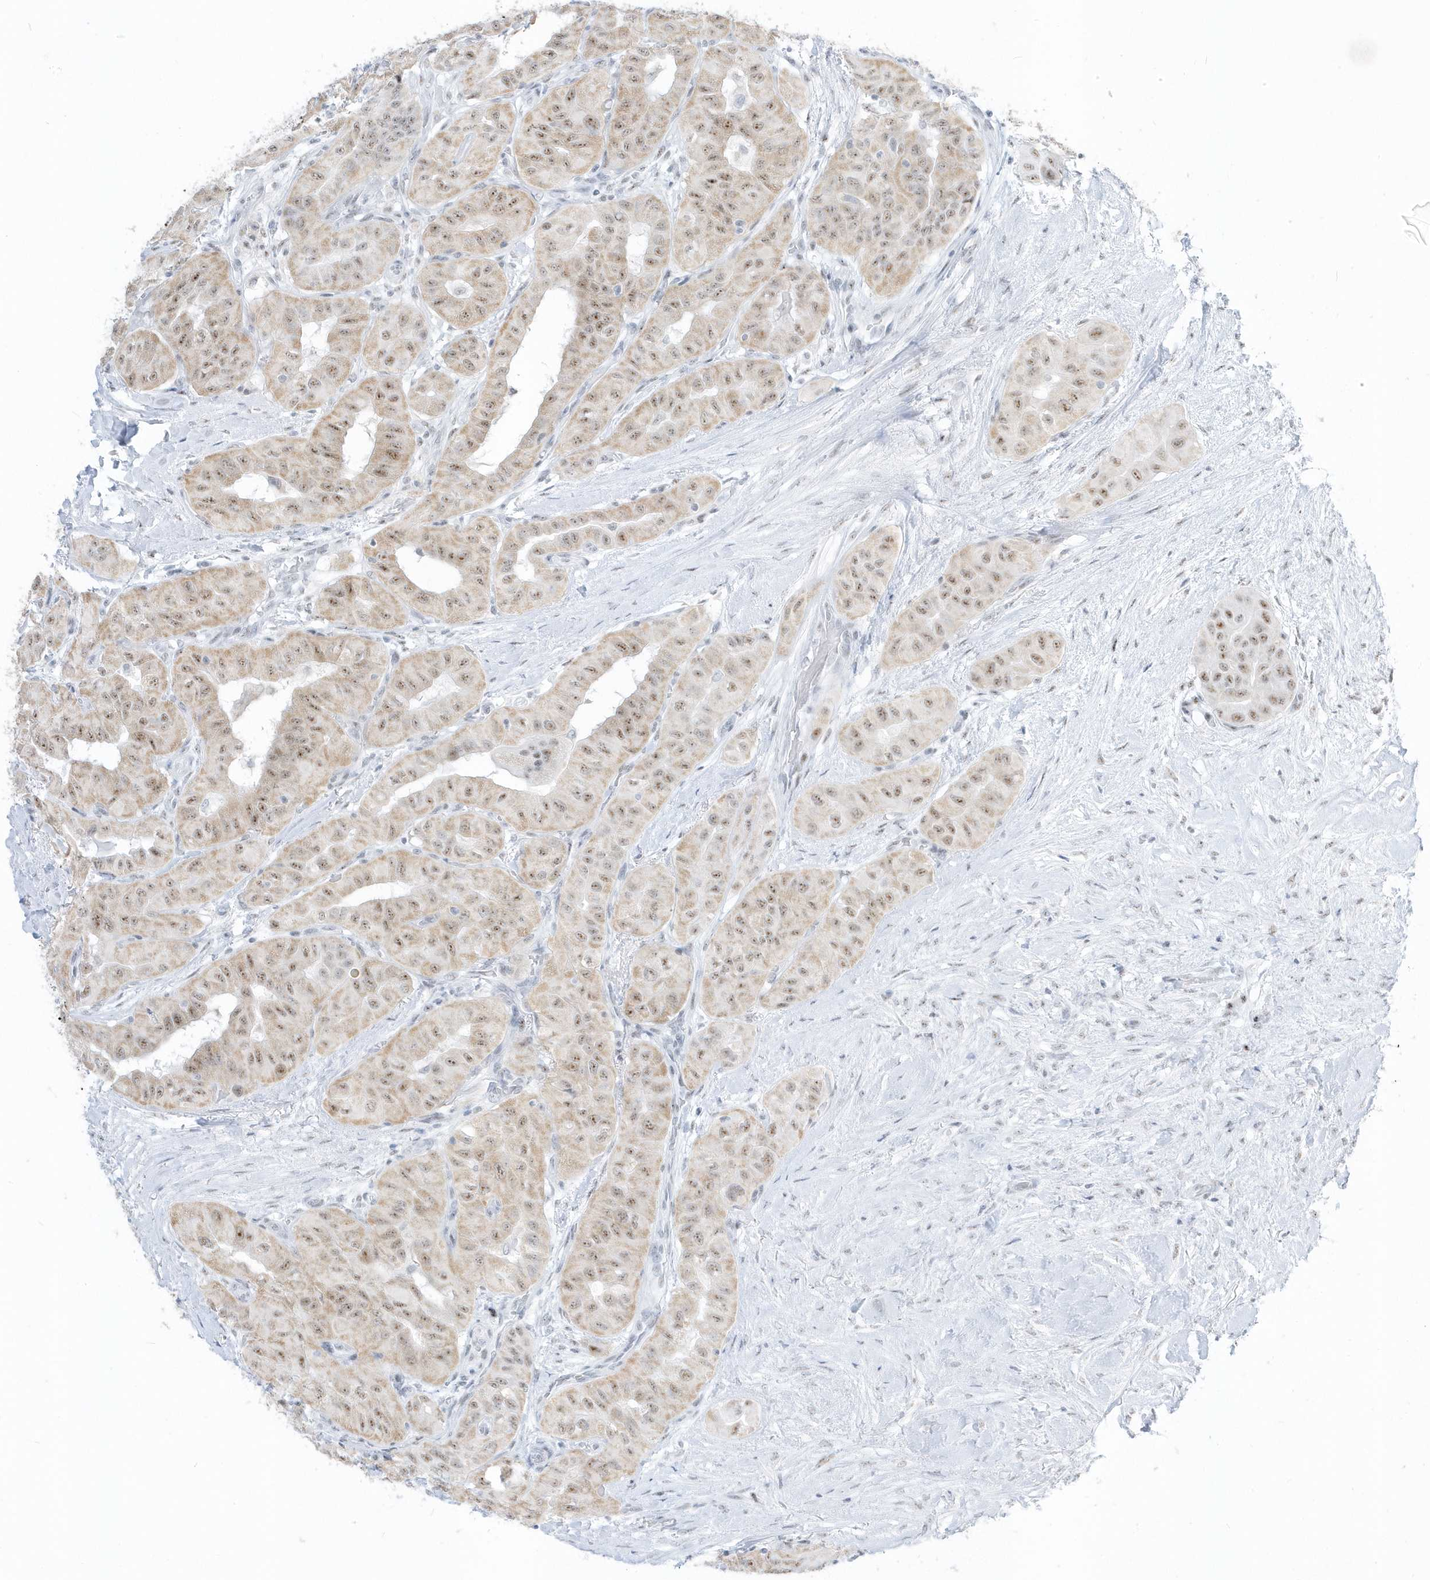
{"staining": {"intensity": "moderate", "quantity": ">75%", "location": "cytoplasmic/membranous,nuclear"}, "tissue": "thyroid cancer", "cell_type": "Tumor cells", "image_type": "cancer", "snomed": [{"axis": "morphology", "description": "Papillary adenocarcinoma, NOS"}, {"axis": "topography", "description": "Thyroid gland"}], "caption": "High-magnification brightfield microscopy of papillary adenocarcinoma (thyroid) stained with DAB (brown) and counterstained with hematoxylin (blue). tumor cells exhibit moderate cytoplasmic/membranous and nuclear positivity is seen in about>75% of cells. Immunohistochemistry stains the protein in brown and the nuclei are stained blue.", "gene": "PLEKHN1", "patient": {"sex": "female", "age": 59}}